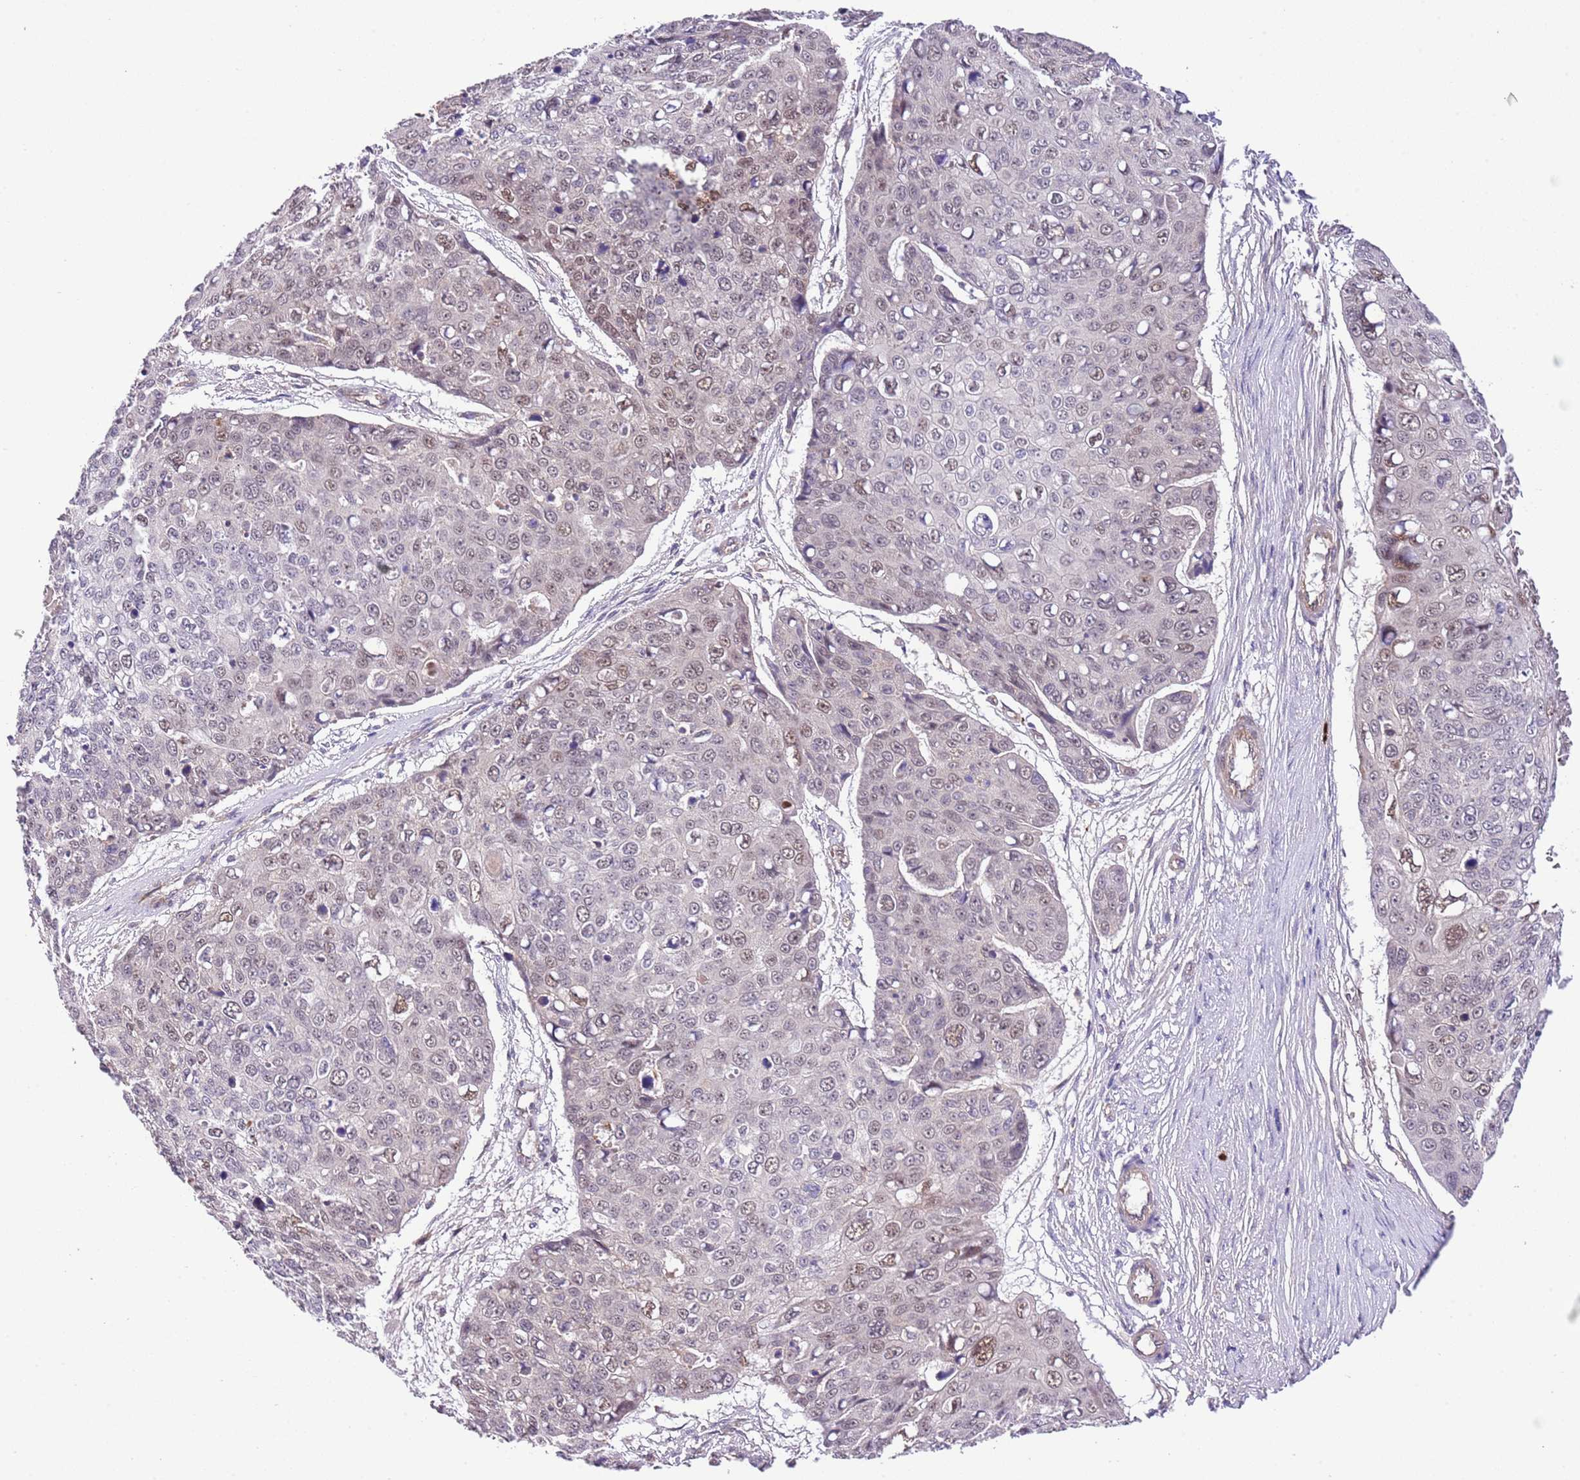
{"staining": {"intensity": "moderate", "quantity": "25%-75%", "location": "nuclear"}, "tissue": "skin cancer", "cell_type": "Tumor cells", "image_type": "cancer", "snomed": [{"axis": "morphology", "description": "Squamous cell carcinoma, NOS"}, {"axis": "topography", "description": "Skin"}], "caption": "Brown immunohistochemical staining in human squamous cell carcinoma (skin) displays moderate nuclear expression in about 25%-75% of tumor cells. (Brightfield microscopy of DAB IHC at high magnification).", "gene": "DONSON", "patient": {"sex": "male", "age": 71}}